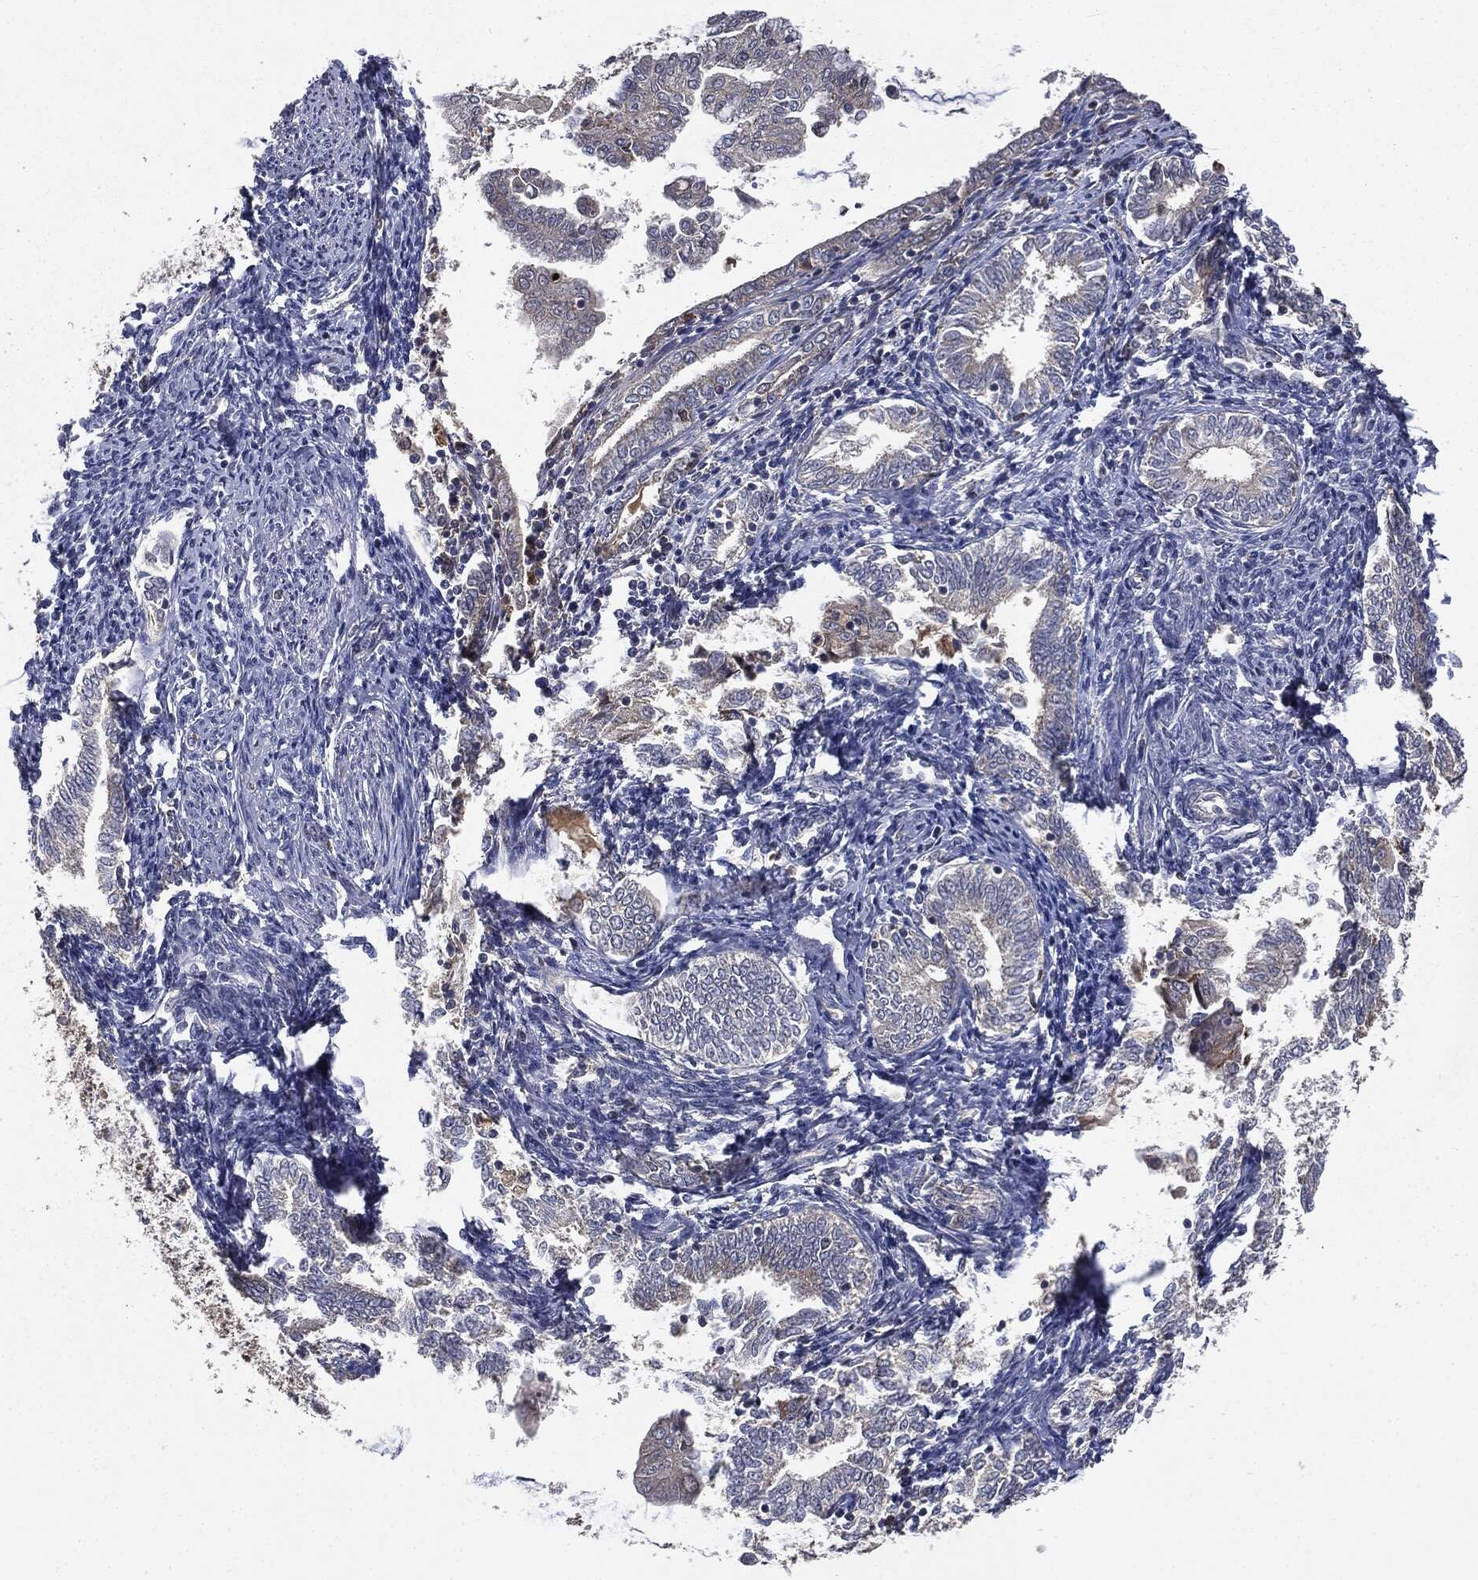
{"staining": {"intensity": "negative", "quantity": "none", "location": "none"}, "tissue": "endometrial cancer", "cell_type": "Tumor cells", "image_type": "cancer", "snomed": [{"axis": "morphology", "description": "Adenocarcinoma, NOS"}, {"axis": "topography", "description": "Endometrium"}], "caption": "Tumor cells show no significant protein expression in endometrial cancer (adenocarcinoma).", "gene": "PLOD3", "patient": {"sex": "female", "age": 56}}